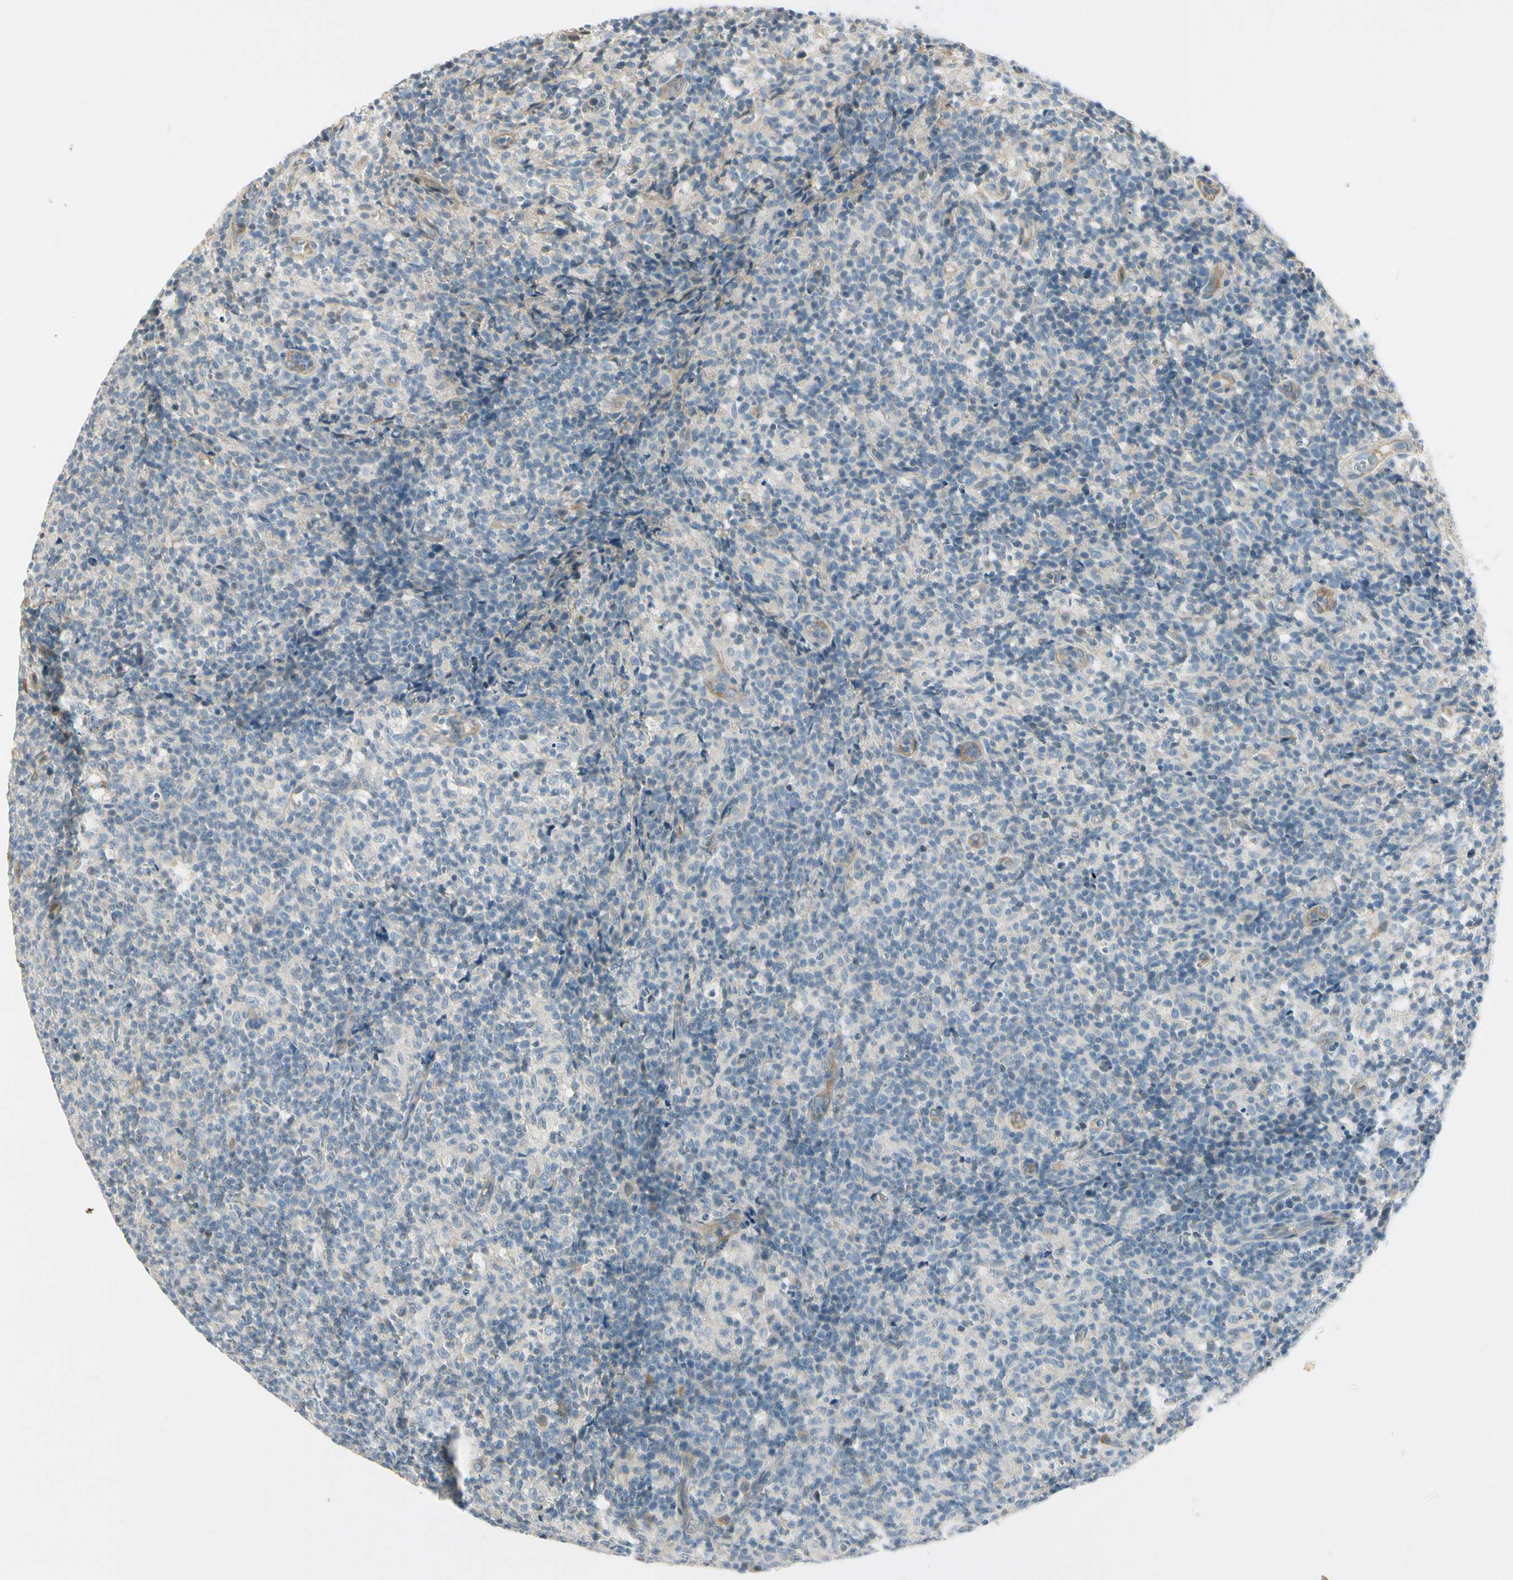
{"staining": {"intensity": "weak", "quantity": "<25%", "location": "cytoplasmic/membranous"}, "tissue": "lymph node", "cell_type": "Non-germinal center cells", "image_type": "normal", "snomed": [{"axis": "morphology", "description": "Normal tissue, NOS"}, {"axis": "morphology", "description": "Inflammation, NOS"}, {"axis": "topography", "description": "Lymph node"}], "caption": "IHC image of unremarkable lymph node: human lymph node stained with DAB displays no significant protein positivity in non-germinal center cells. (DAB (3,3'-diaminobenzidine) IHC, high magnification).", "gene": "ITGA3", "patient": {"sex": "male", "age": 55}}